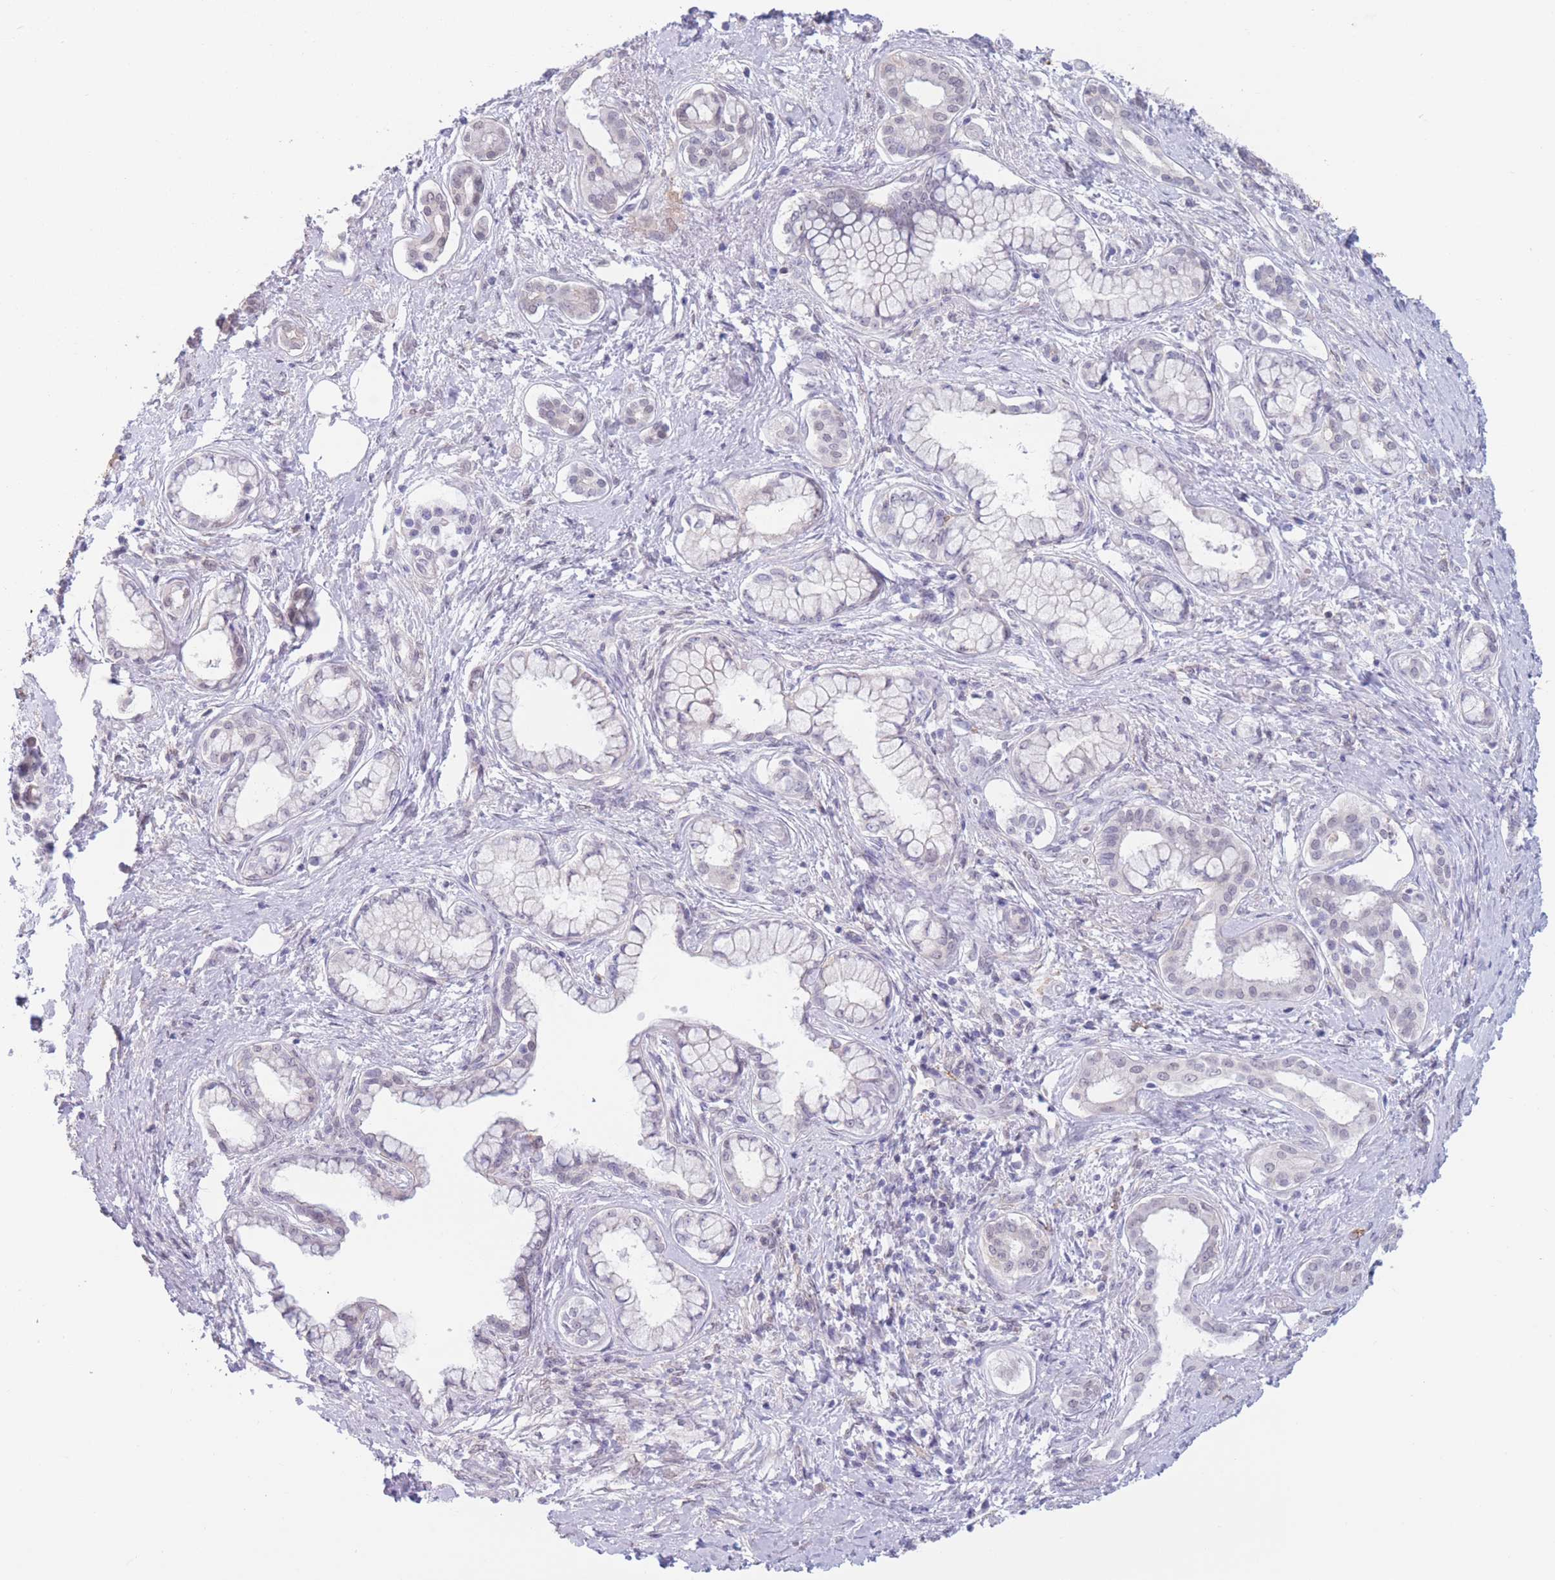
{"staining": {"intensity": "negative", "quantity": "none", "location": "none"}, "tissue": "pancreatic cancer", "cell_type": "Tumor cells", "image_type": "cancer", "snomed": [{"axis": "morphology", "description": "Adenocarcinoma, NOS"}, {"axis": "topography", "description": "Pancreas"}], "caption": "Immunohistochemistry photomicrograph of human pancreatic cancer (adenocarcinoma) stained for a protein (brown), which displays no staining in tumor cells.", "gene": "PODXL", "patient": {"sex": "male", "age": 70}}